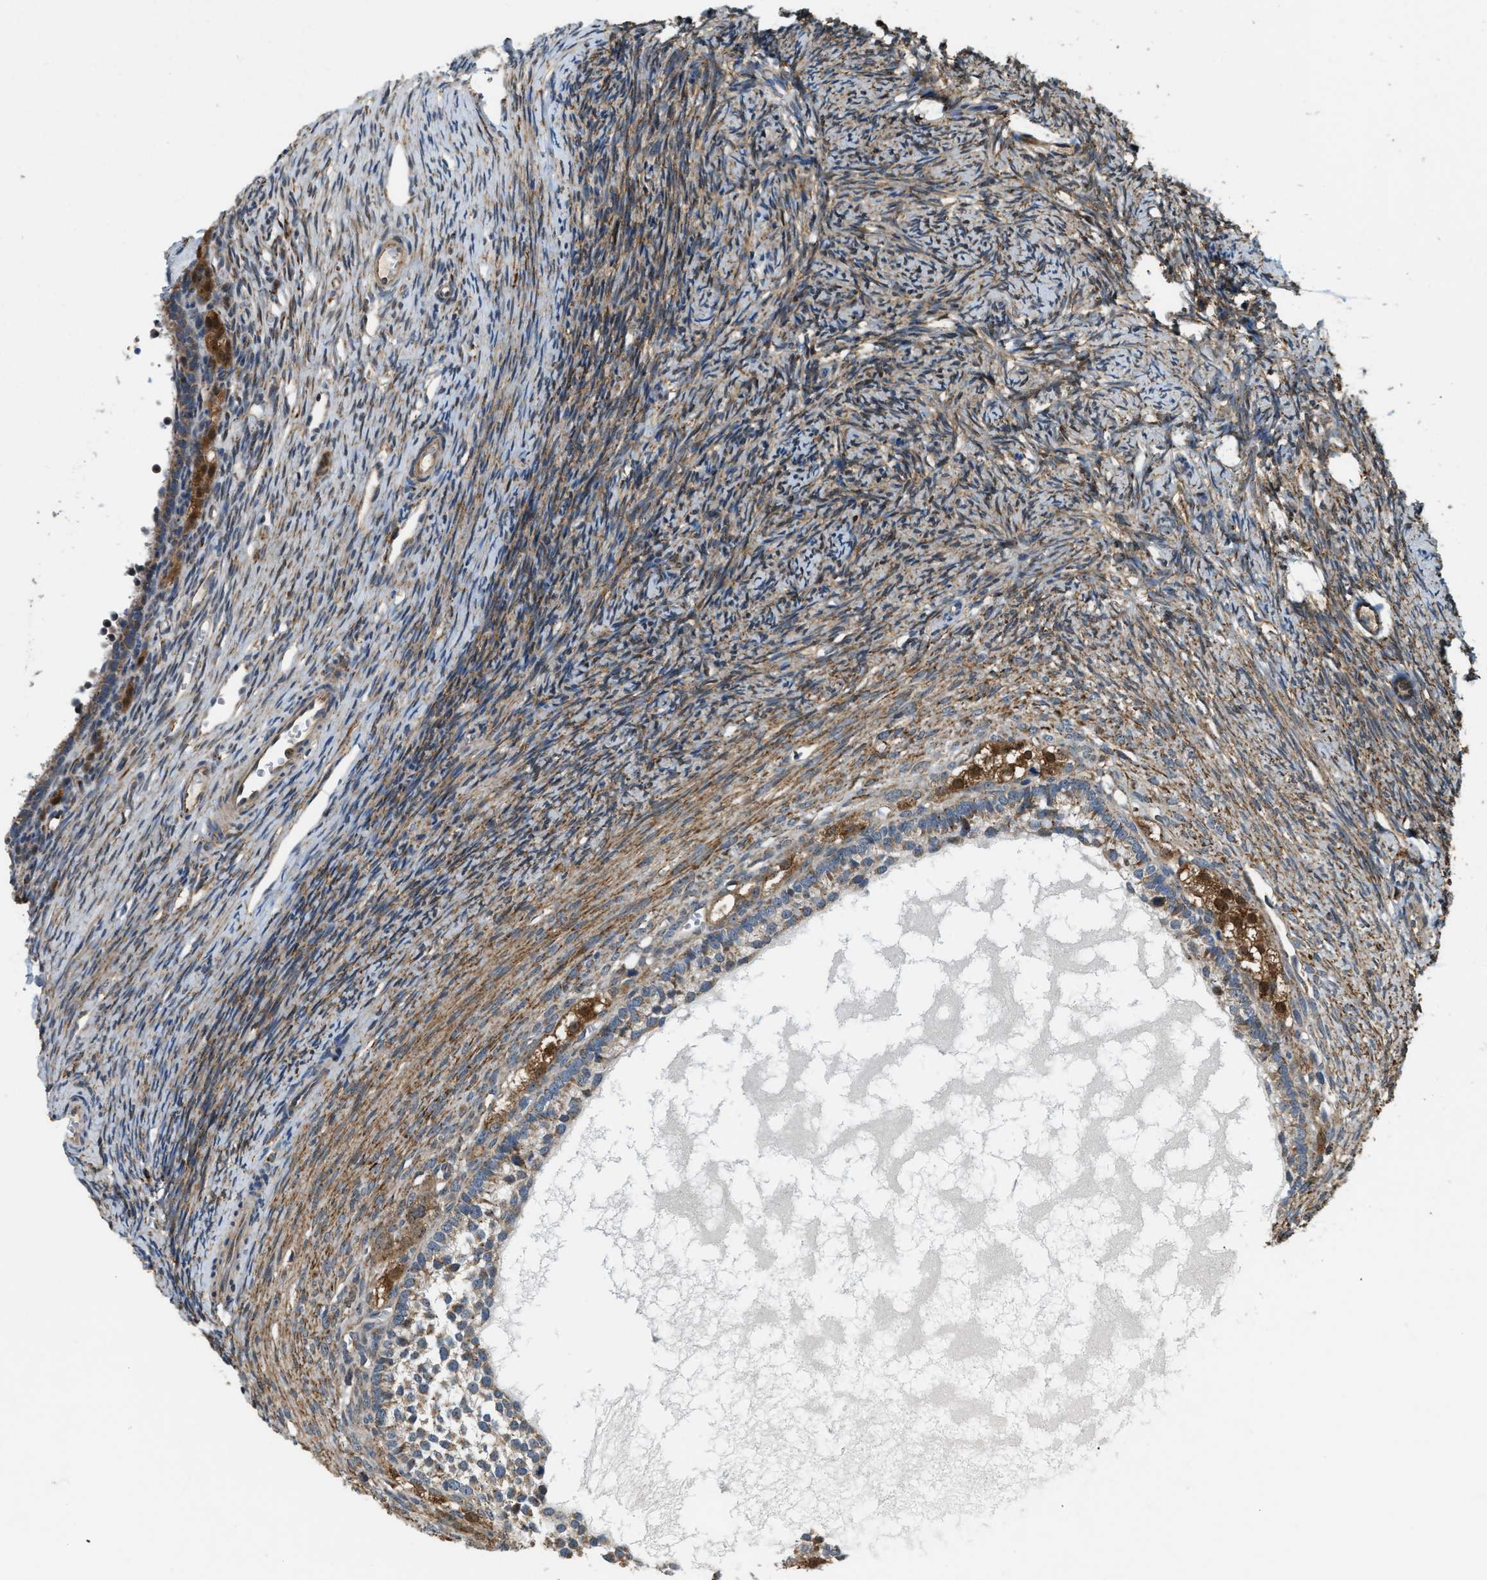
{"staining": {"intensity": "weak", "quantity": ">75%", "location": "cytoplasmic/membranous"}, "tissue": "ovary", "cell_type": "Follicle cells", "image_type": "normal", "snomed": [{"axis": "morphology", "description": "Normal tissue, NOS"}, {"axis": "topography", "description": "Ovary"}], "caption": "High-power microscopy captured an IHC photomicrograph of normal ovary, revealing weak cytoplasmic/membranous staining in approximately >75% of follicle cells. The staining was performed using DAB to visualize the protein expression in brown, while the nuclei were stained in blue with hematoxylin (Magnification: 20x).", "gene": "STARD3NL", "patient": {"sex": "female", "age": 27}}